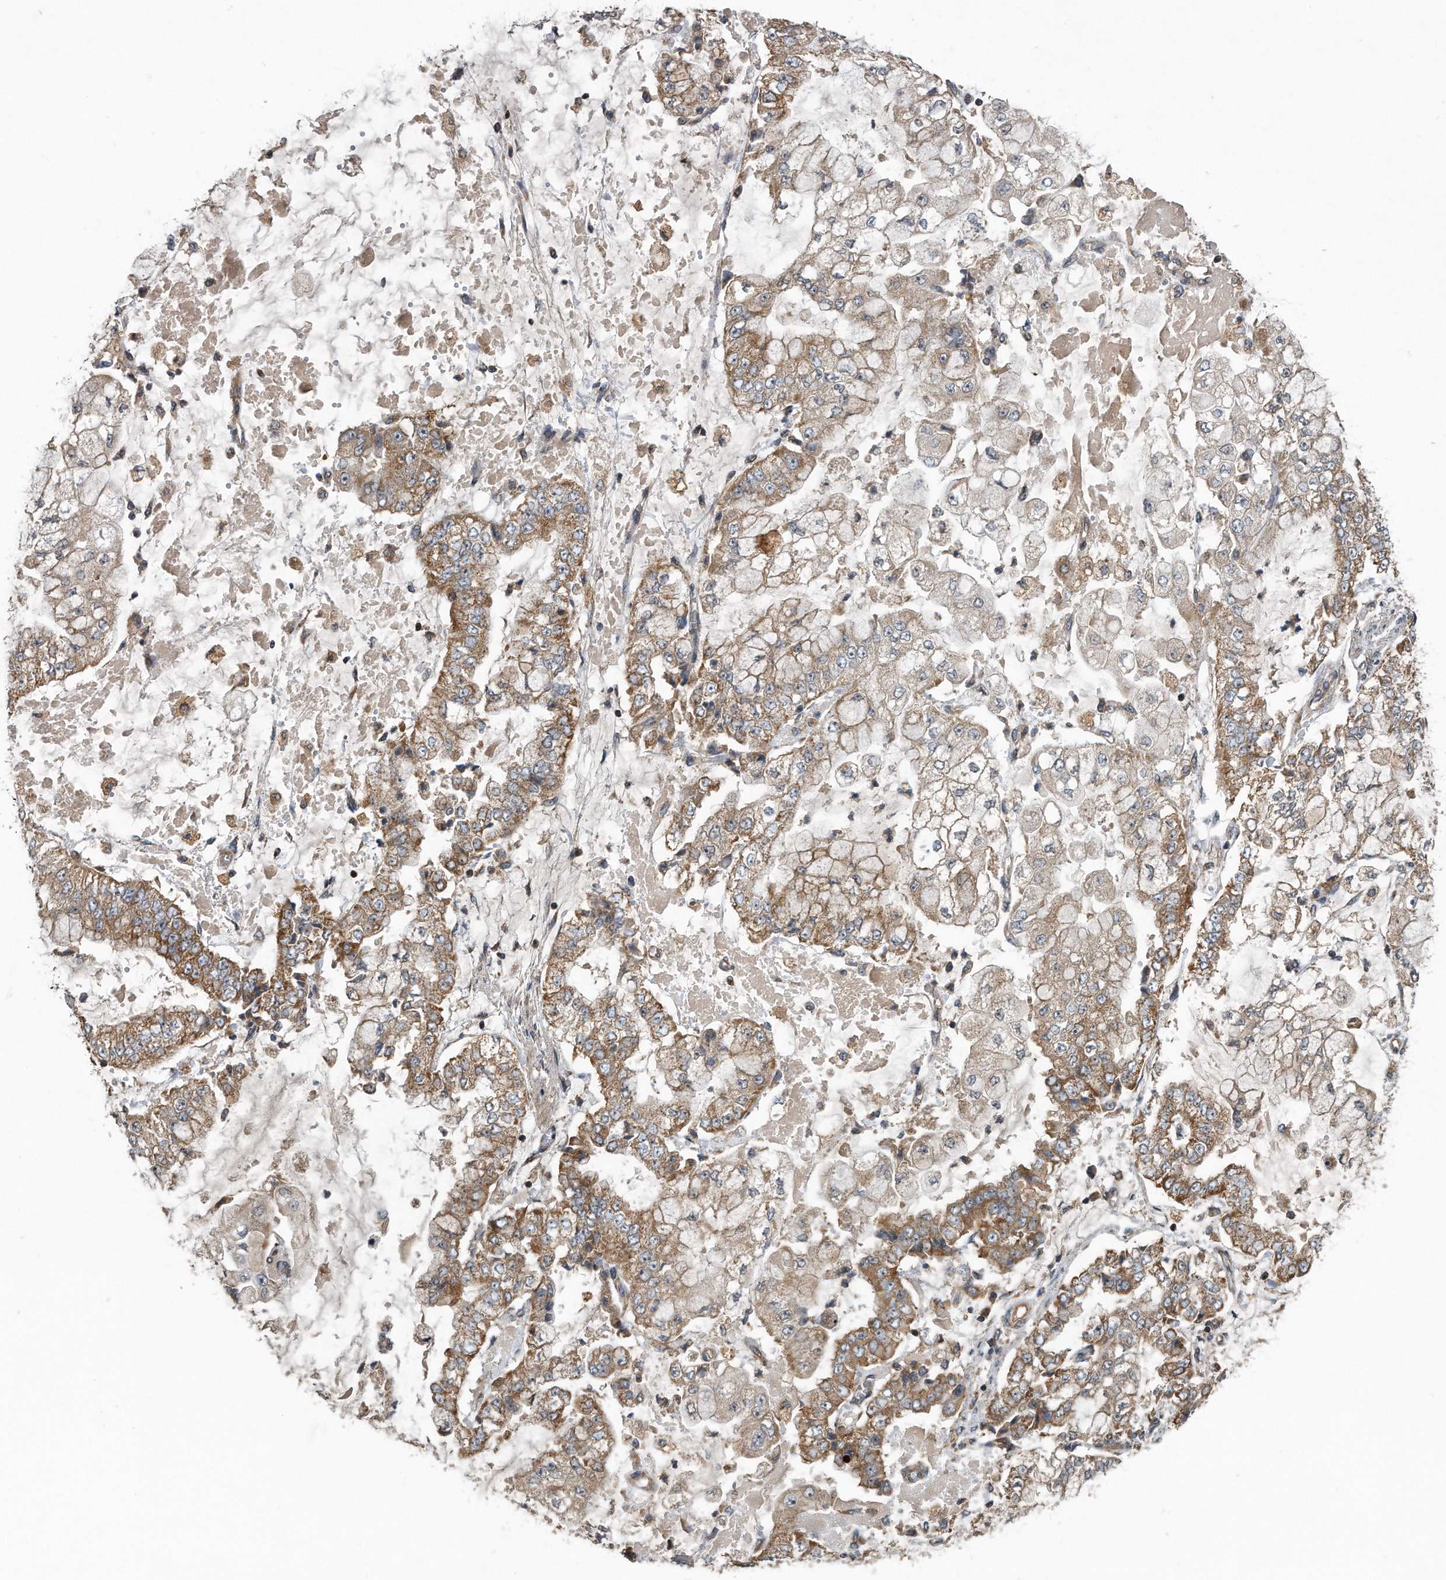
{"staining": {"intensity": "moderate", "quantity": ">75%", "location": "cytoplasmic/membranous"}, "tissue": "stomach cancer", "cell_type": "Tumor cells", "image_type": "cancer", "snomed": [{"axis": "morphology", "description": "Adenocarcinoma, NOS"}, {"axis": "topography", "description": "Stomach"}], "caption": "Human stomach cancer stained with a brown dye exhibits moderate cytoplasmic/membranous positive expression in approximately >75% of tumor cells.", "gene": "ALPK2", "patient": {"sex": "male", "age": 76}}